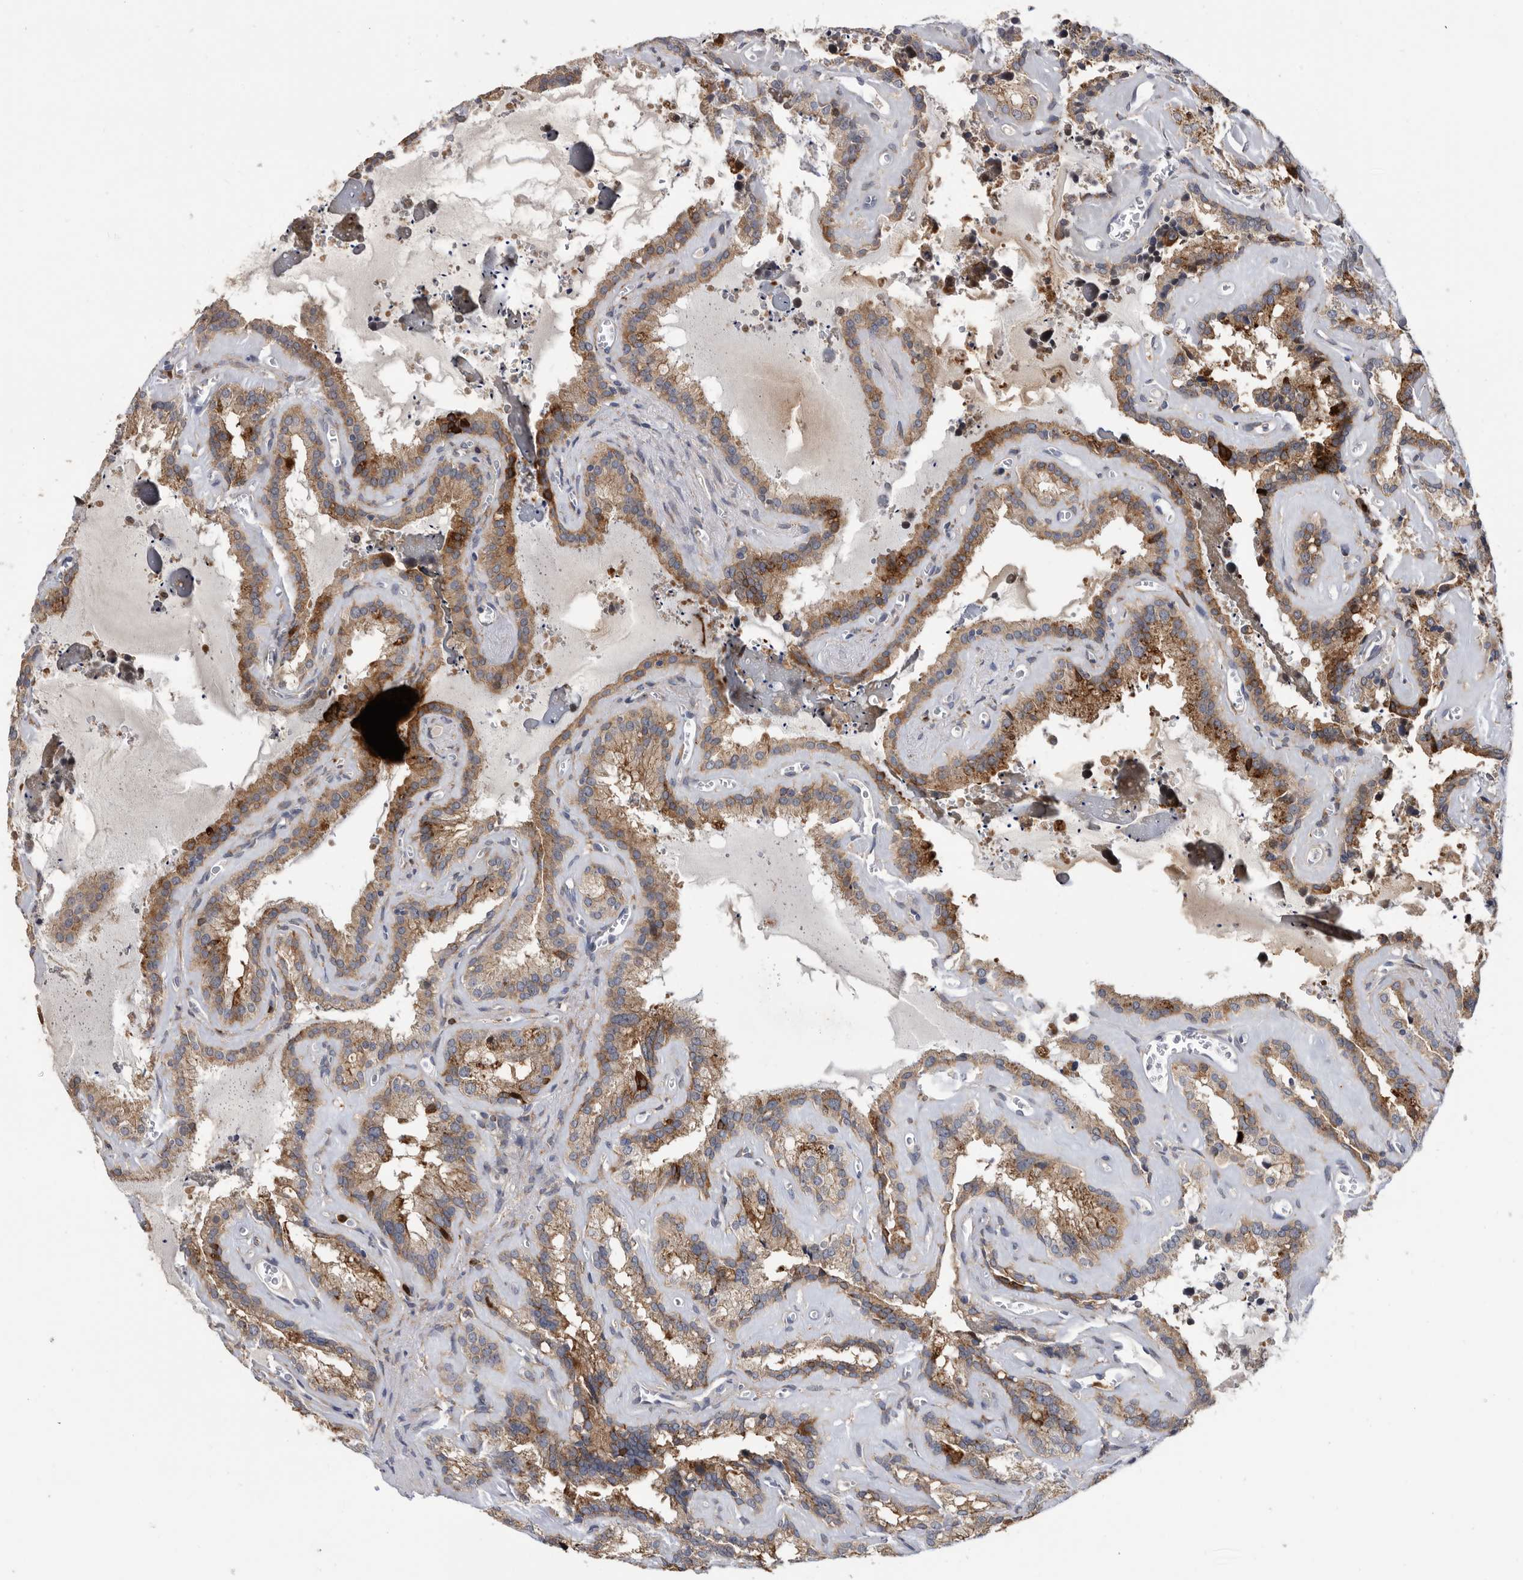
{"staining": {"intensity": "strong", "quantity": ">75%", "location": "cytoplasmic/membranous"}, "tissue": "seminal vesicle", "cell_type": "Glandular cells", "image_type": "normal", "snomed": [{"axis": "morphology", "description": "Normal tissue, NOS"}, {"axis": "topography", "description": "Prostate"}, {"axis": "topography", "description": "Seminal veicle"}], "caption": "Protein staining of normal seminal vesicle demonstrates strong cytoplasmic/membranous staining in approximately >75% of glandular cells.", "gene": "CRISPLD2", "patient": {"sex": "male", "age": 59}}